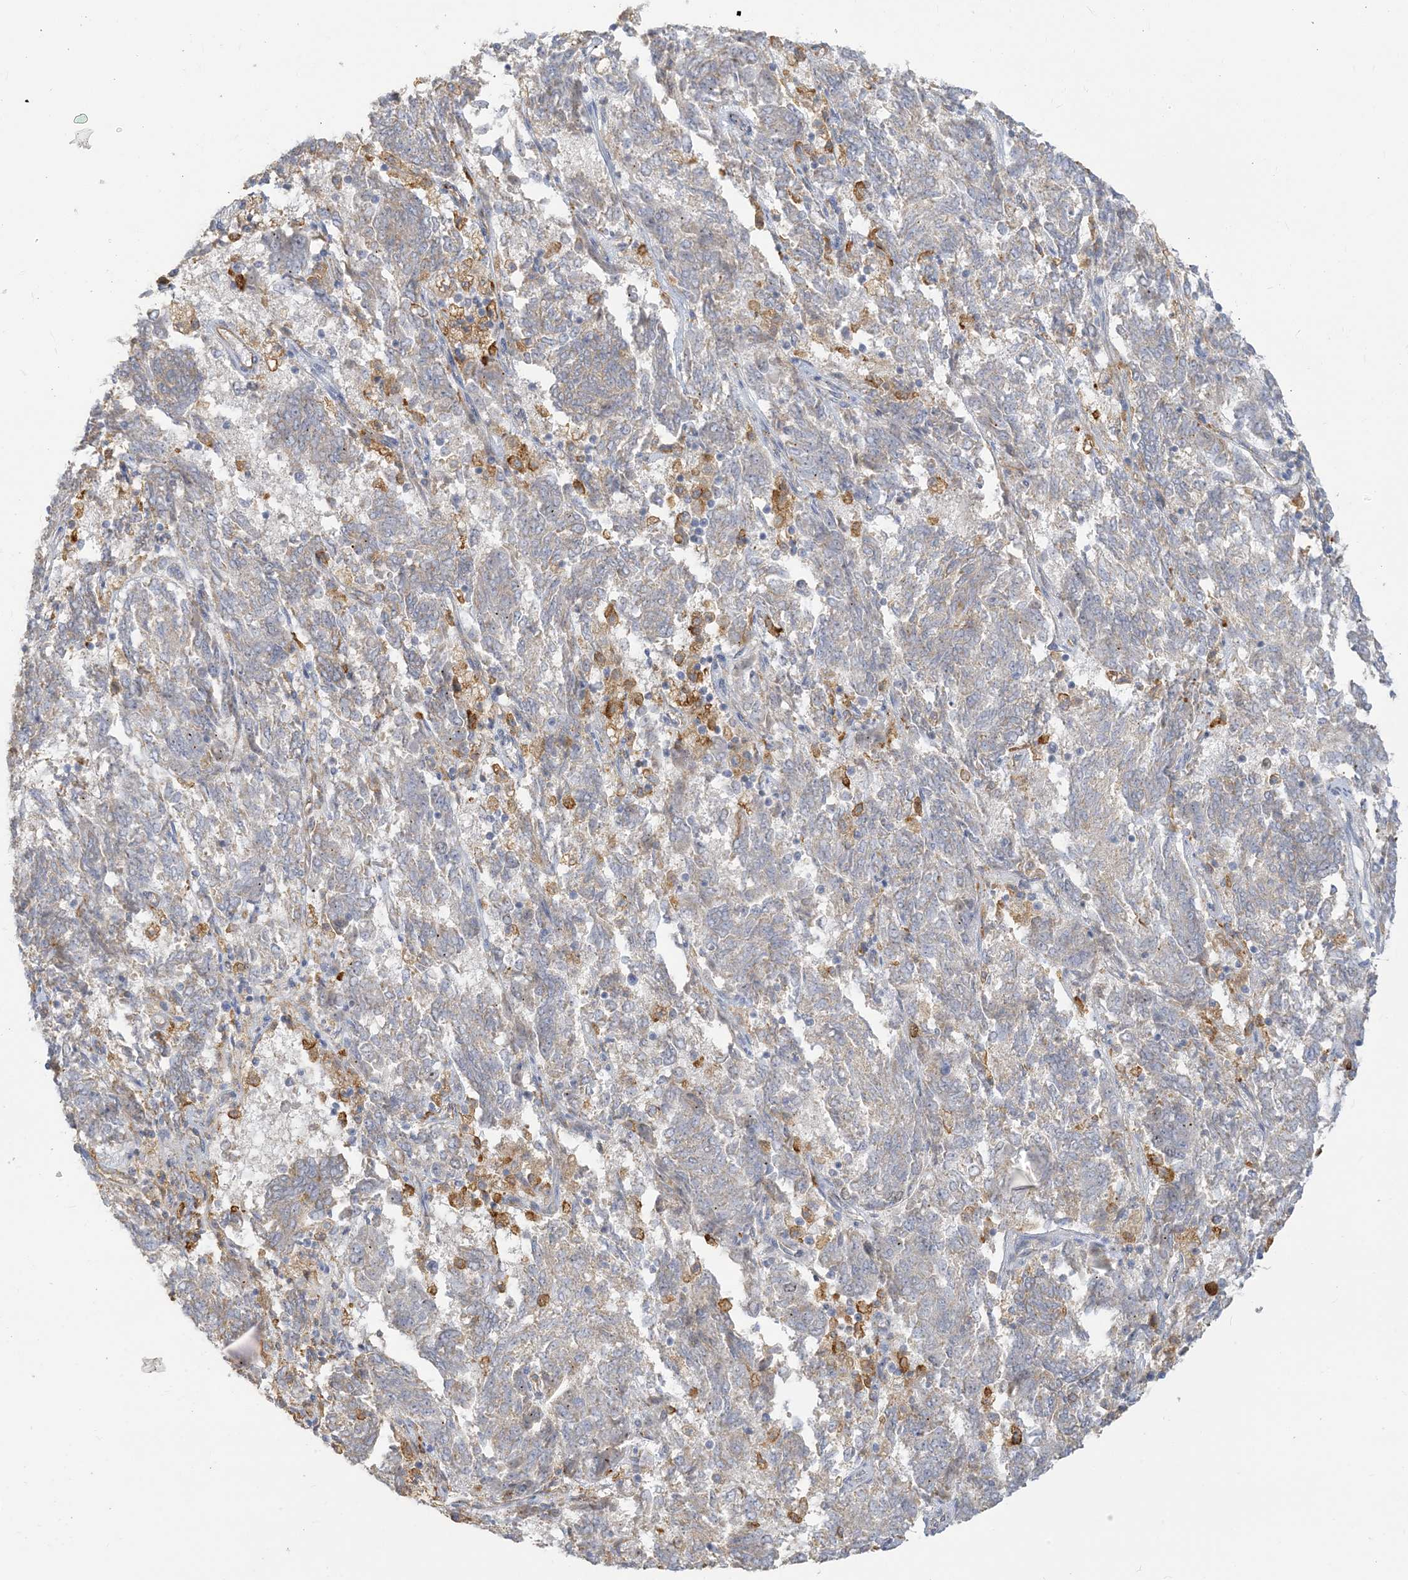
{"staining": {"intensity": "negative", "quantity": "none", "location": "none"}, "tissue": "endometrial cancer", "cell_type": "Tumor cells", "image_type": "cancer", "snomed": [{"axis": "morphology", "description": "Adenocarcinoma, NOS"}, {"axis": "topography", "description": "Endometrium"}], "caption": "This is a photomicrograph of IHC staining of endometrial cancer (adenocarcinoma), which shows no expression in tumor cells.", "gene": "PEAR1", "patient": {"sex": "female", "age": 80}}